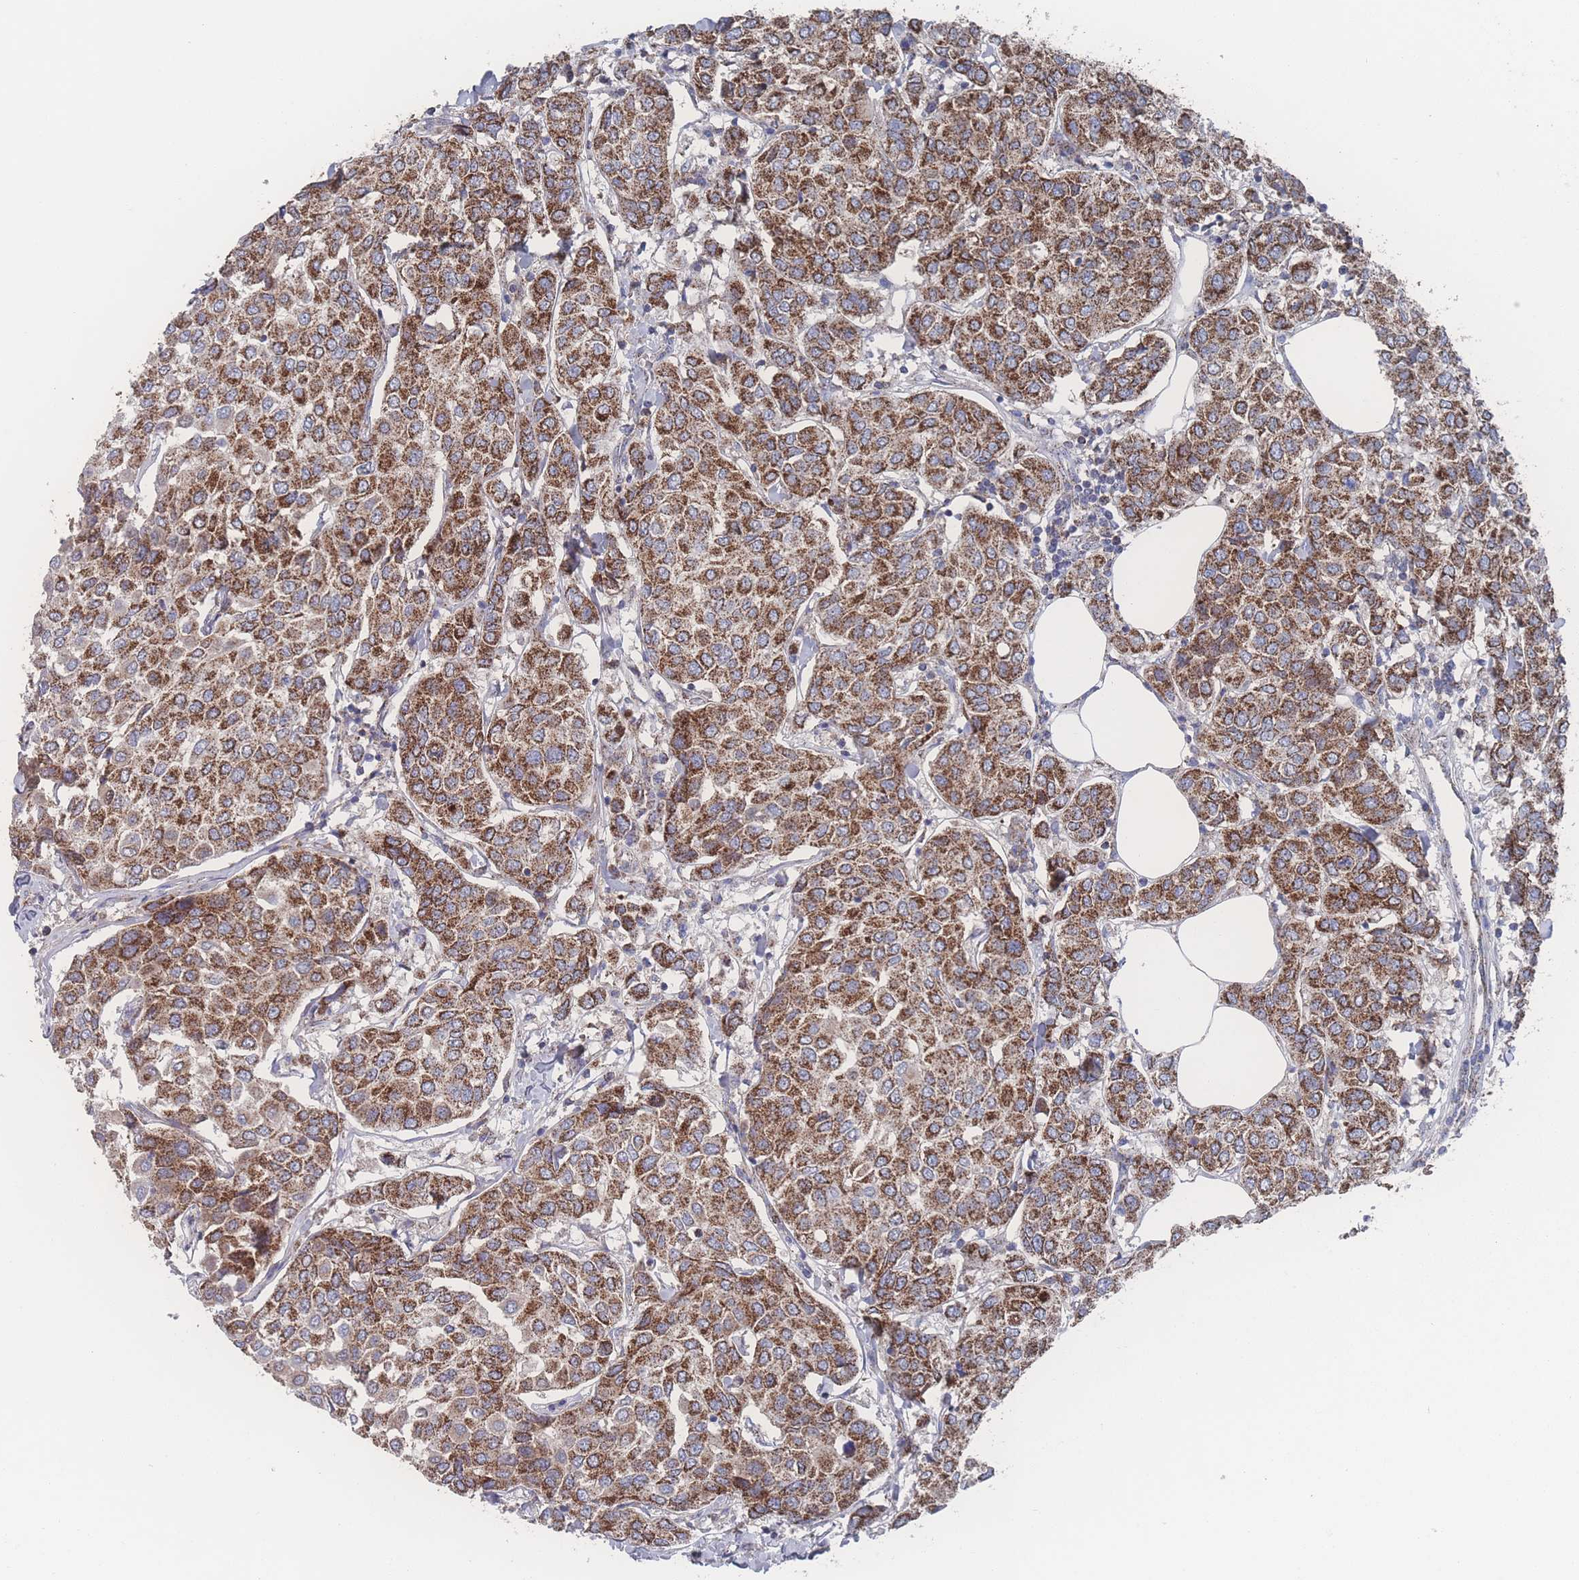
{"staining": {"intensity": "strong", "quantity": ">75%", "location": "cytoplasmic/membranous"}, "tissue": "breast cancer", "cell_type": "Tumor cells", "image_type": "cancer", "snomed": [{"axis": "morphology", "description": "Duct carcinoma"}, {"axis": "topography", "description": "Breast"}], "caption": "IHC (DAB) staining of breast cancer demonstrates strong cytoplasmic/membranous protein positivity in approximately >75% of tumor cells. The protein of interest is shown in brown color, while the nuclei are stained blue.", "gene": "PEX14", "patient": {"sex": "female", "age": 55}}